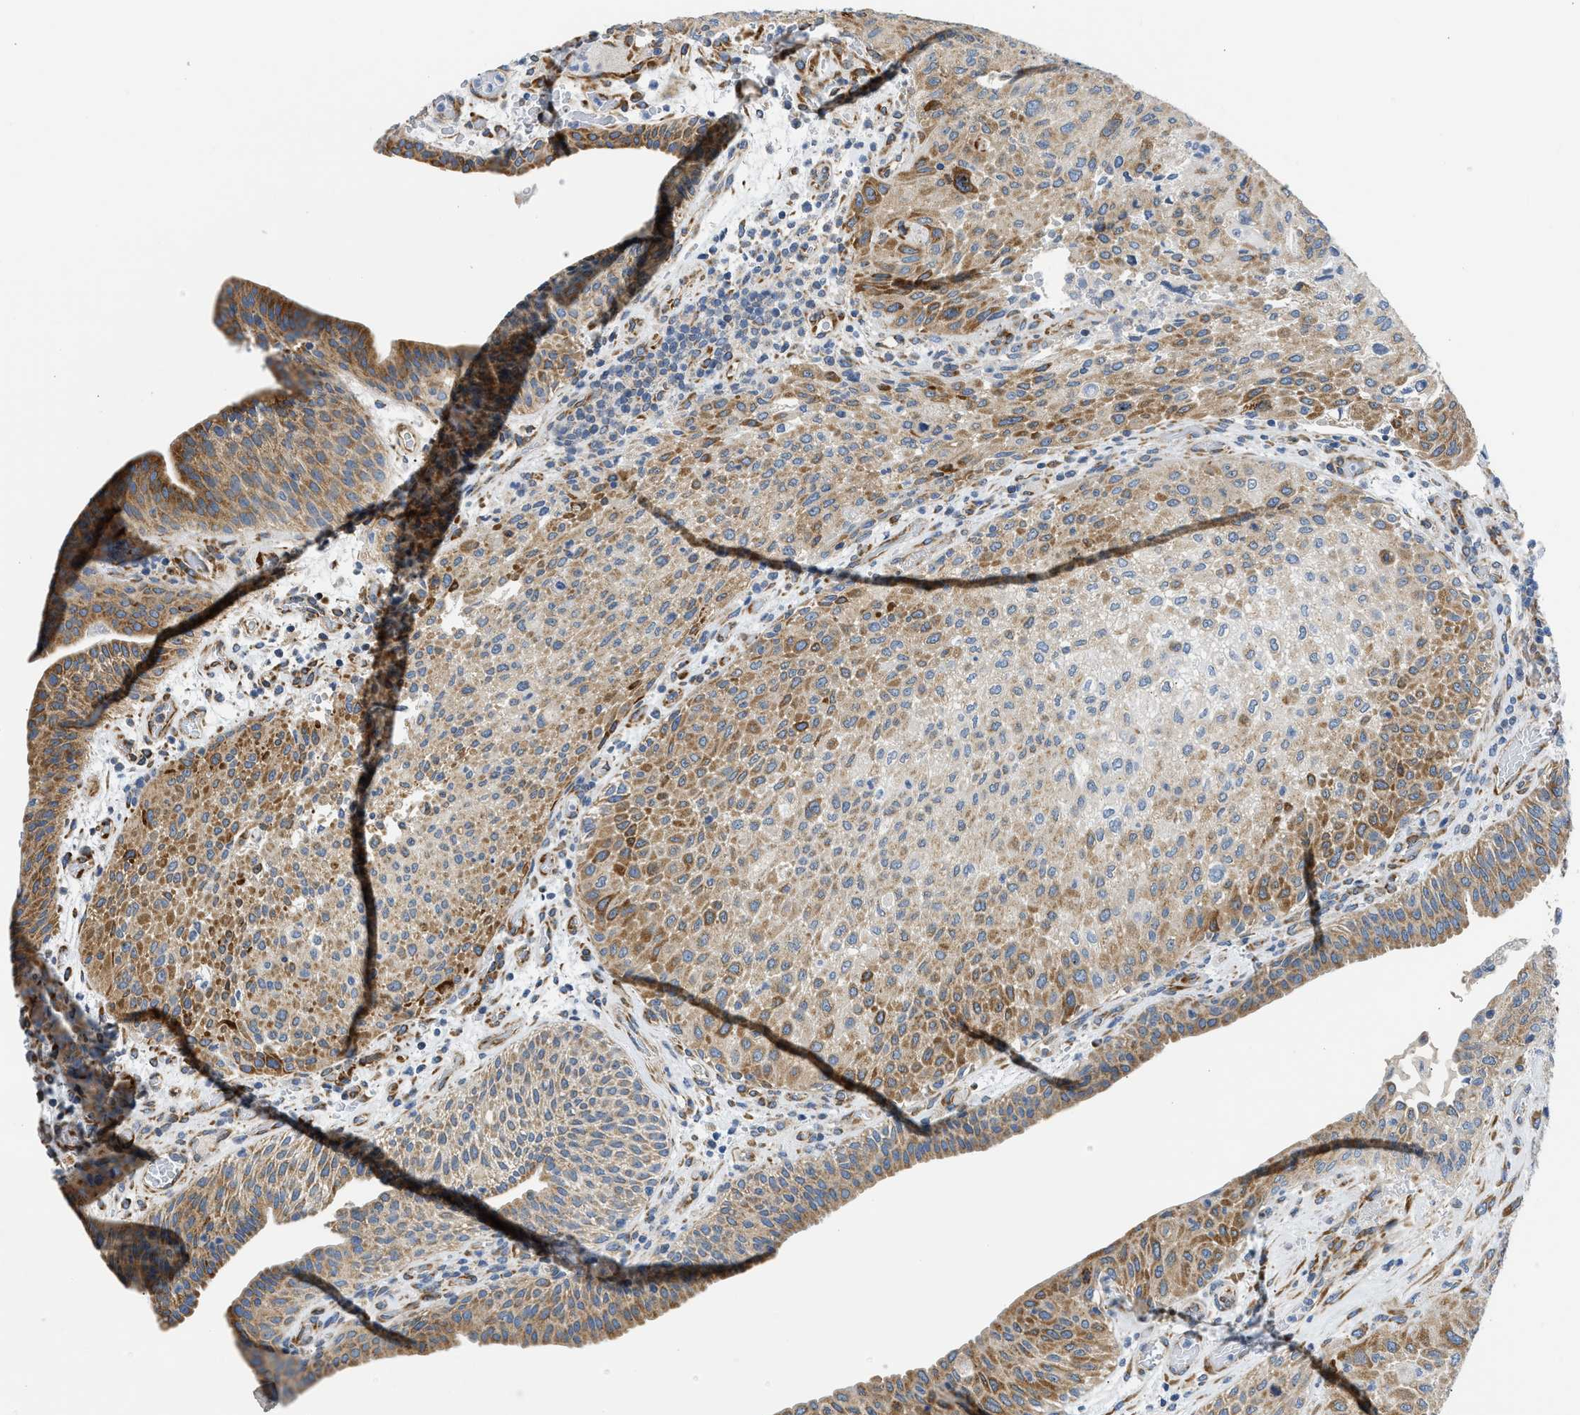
{"staining": {"intensity": "moderate", "quantity": ">75%", "location": "cytoplasmic/membranous"}, "tissue": "urothelial cancer", "cell_type": "Tumor cells", "image_type": "cancer", "snomed": [{"axis": "morphology", "description": "Urothelial carcinoma, Low grade"}, {"axis": "morphology", "description": "Urothelial carcinoma, High grade"}, {"axis": "topography", "description": "Urinary bladder"}], "caption": "Brown immunohistochemical staining in high-grade urothelial carcinoma reveals moderate cytoplasmic/membranous expression in about >75% of tumor cells. (Brightfield microscopy of DAB IHC at high magnification).", "gene": "CAMKK2", "patient": {"sex": "male", "age": 35}}